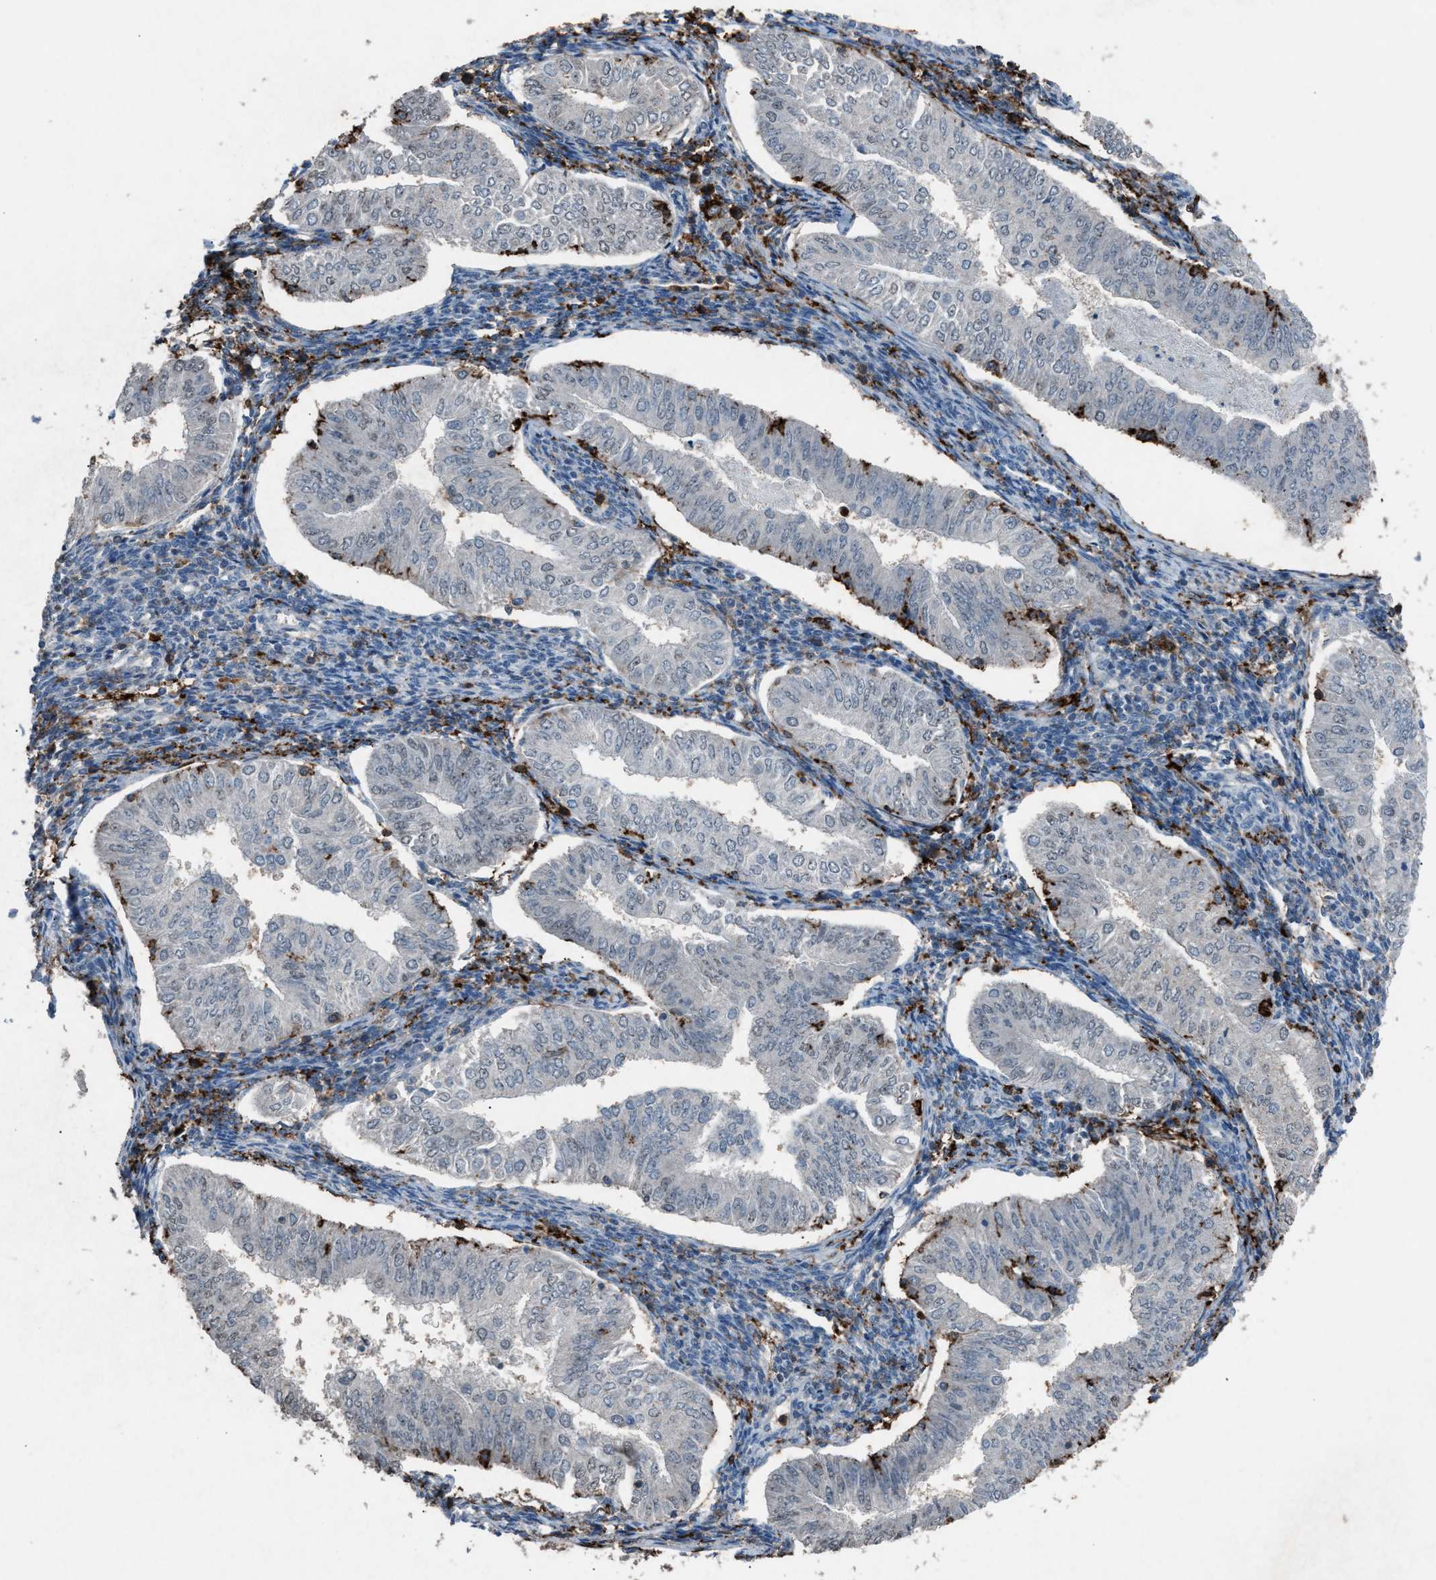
{"staining": {"intensity": "negative", "quantity": "none", "location": "none"}, "tissue": "endometrial cancer", "cell_type": "Tumor cells", "image_type": "cancer", "snomed": [{"axis": "morphology", "description": "Normal tissue, NOS"}, {"axis": "morphology", "description": "Adenocarcinoma, NOS"}, {"axis": "topography", "description": "Endometrium"}], "caption": "High power microscopy image of an IHC micrograph of adenocarcinoma (endometrial), revealing no significant expression in tumor cells. (DAB IHC, high magnification).", "gene": "FCER1G", "patient": {"sex": "female", "age": 53}}